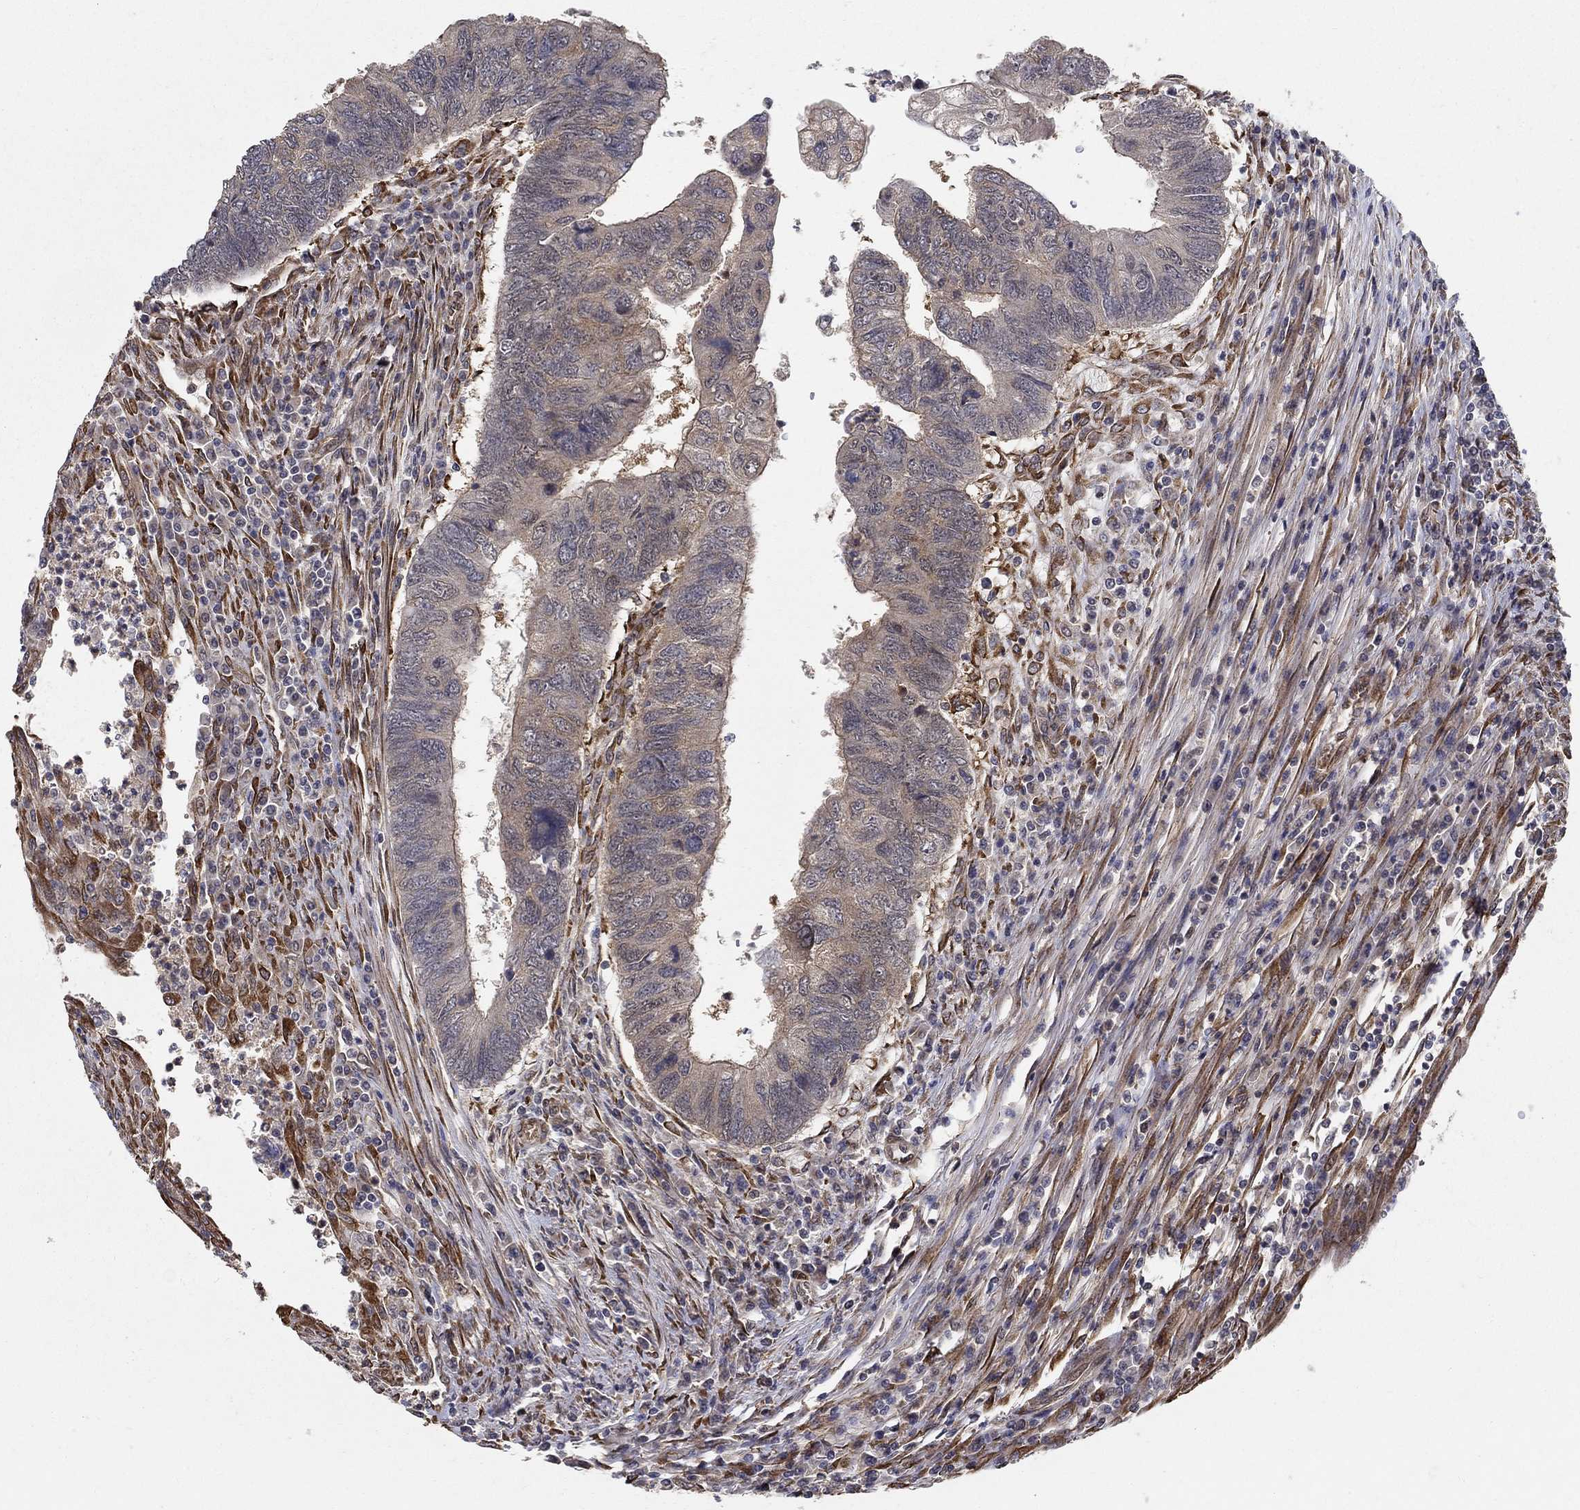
{"staining": {"intensity": "weak", "quantity": "25%-75%", "location": "cytoplasmic/membranous"}, "tissue": "colorectal cancer", "cell_type": "Tumor cells", "image_type": "cancer", "snomed": [{"axis": "morphology", "description": "Adenocarcinoma, NOS"}, {"axis": "topography", "description": "Colon"}], "caption": "IHC of human colorectal cancer displays low levels of weak cytoplasmic/membranous positivity in approximately 25%-75% of tumor cells. The staining was performed using DAB, with brown indicating positive protein expression. Nuclei are stained blue with hematoxylin.", "gene": "ZNF594", "patient": {"sex": "female", "age": 67}}